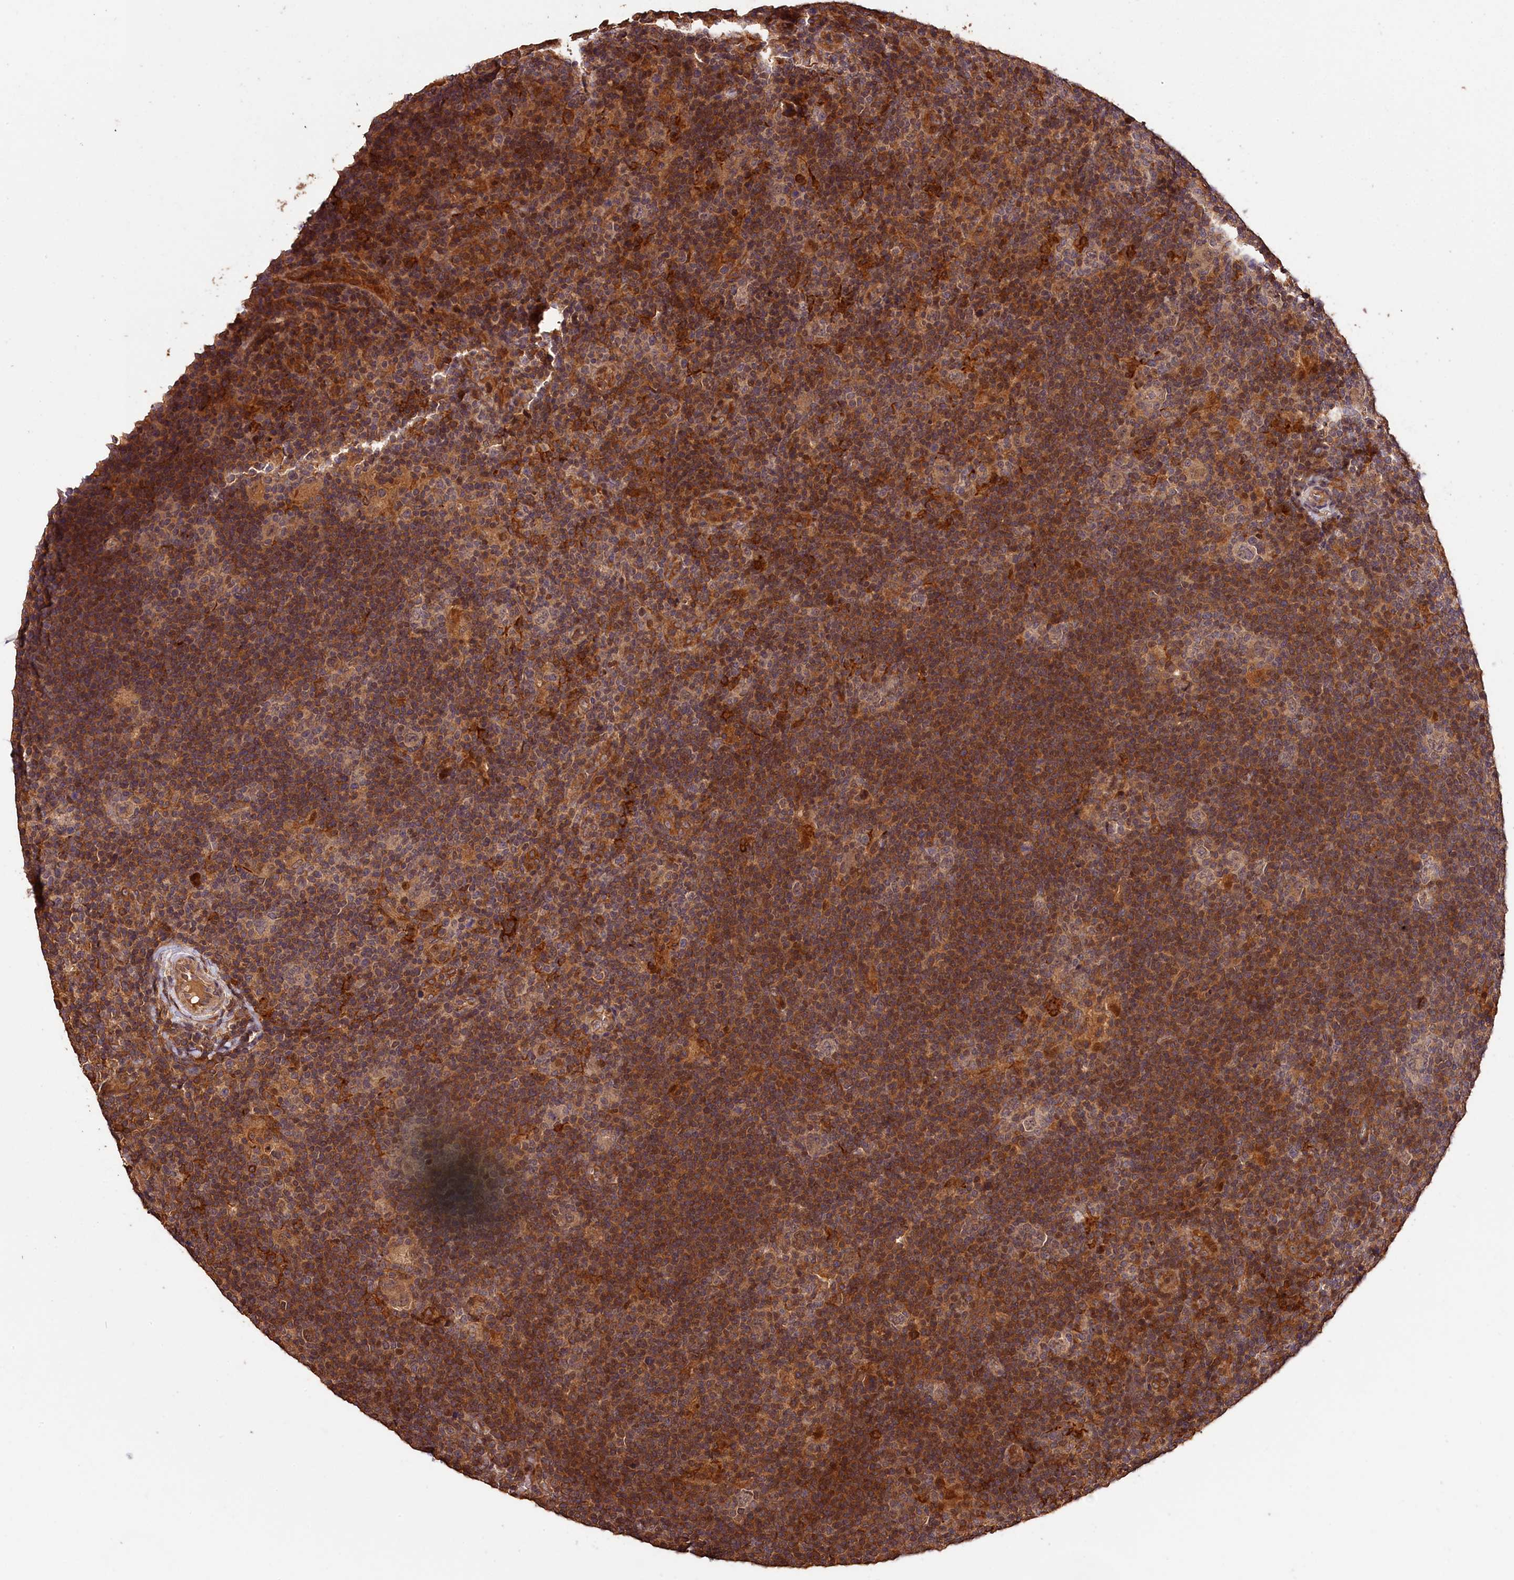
{"staining": {"intensity": "weak", "quantity": "<25%", "location": "cytoplasmic/membranous"}, "tissue": "lymphoma", "cell_type": "Tumor cells", "image_type": "cancer", "snomed": [{"axis": "morphology", "description": "Hodgkin's disease, NOS"}, {"axis": "topography", "description": "Lymph node"}], "caption": "This is an IHC photomicrograph of lymphoma. There is no positivity in tumor cells.", "gene": "KPTN", "patient": {"sex": "female", "age": 57}}